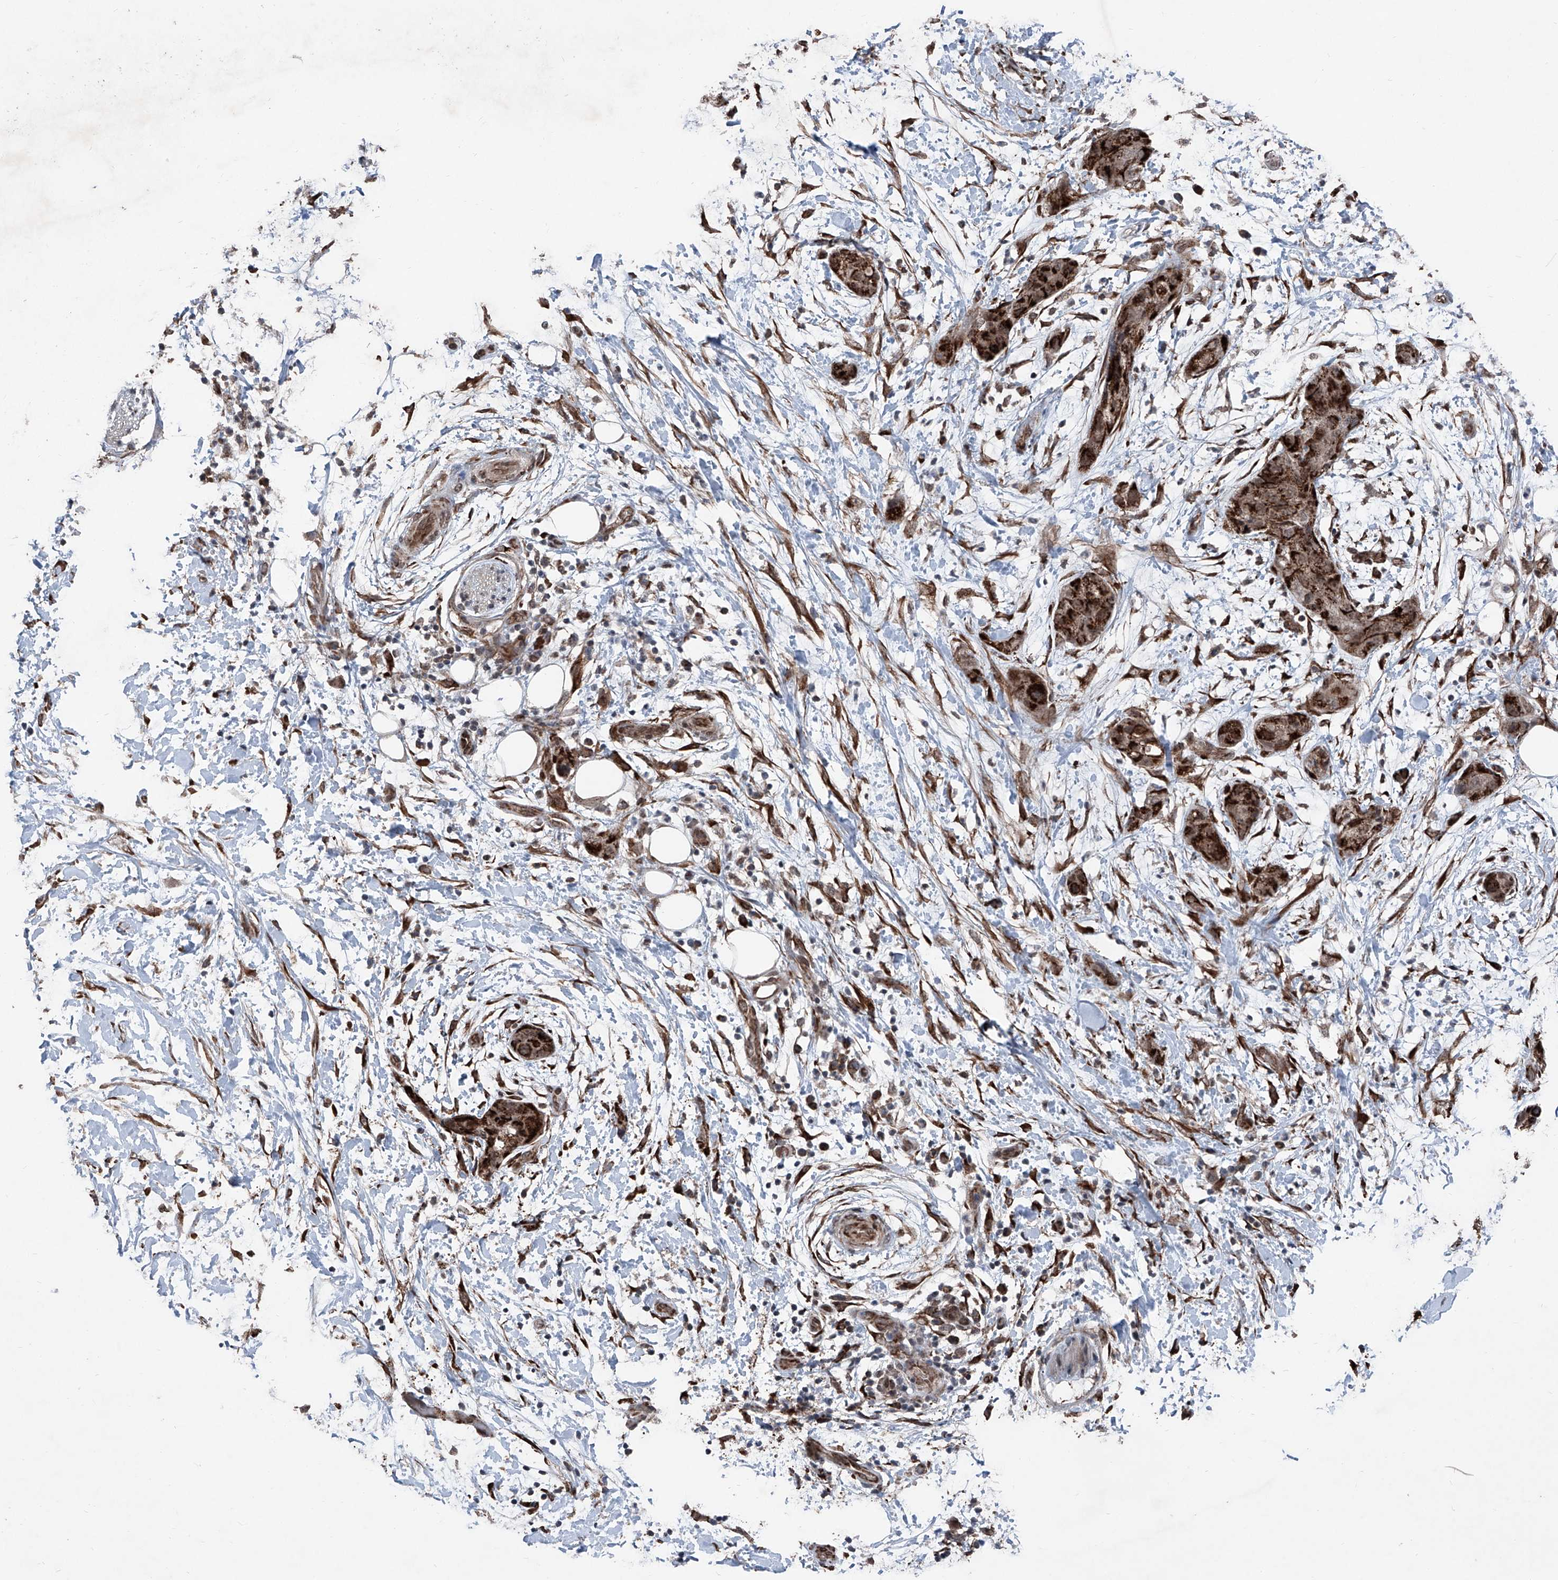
{"staining": {"intensity": "strong", "quantity": ">75%", "location": "cytoplasmic/membranous"}, "tissue": "pancreatic cancer", "cell_type": "Tumor cells", "image_type": "cancer", "snomed": [{"axis": "morphology", "description": "Adenocarcinoma, NOS"}, {"axis": "topography", "description": "Pancreas"}], "caption": "Pancreatic cancer stained with DAB (3,3'-diaminobenzidine) immunohistochemistry reveals high levels of strong cytoplasmic/membranous positivity in approximately >75% of tumor cells.", "gene": "COA7", "patient": {"sex": "female", "age": 78}}